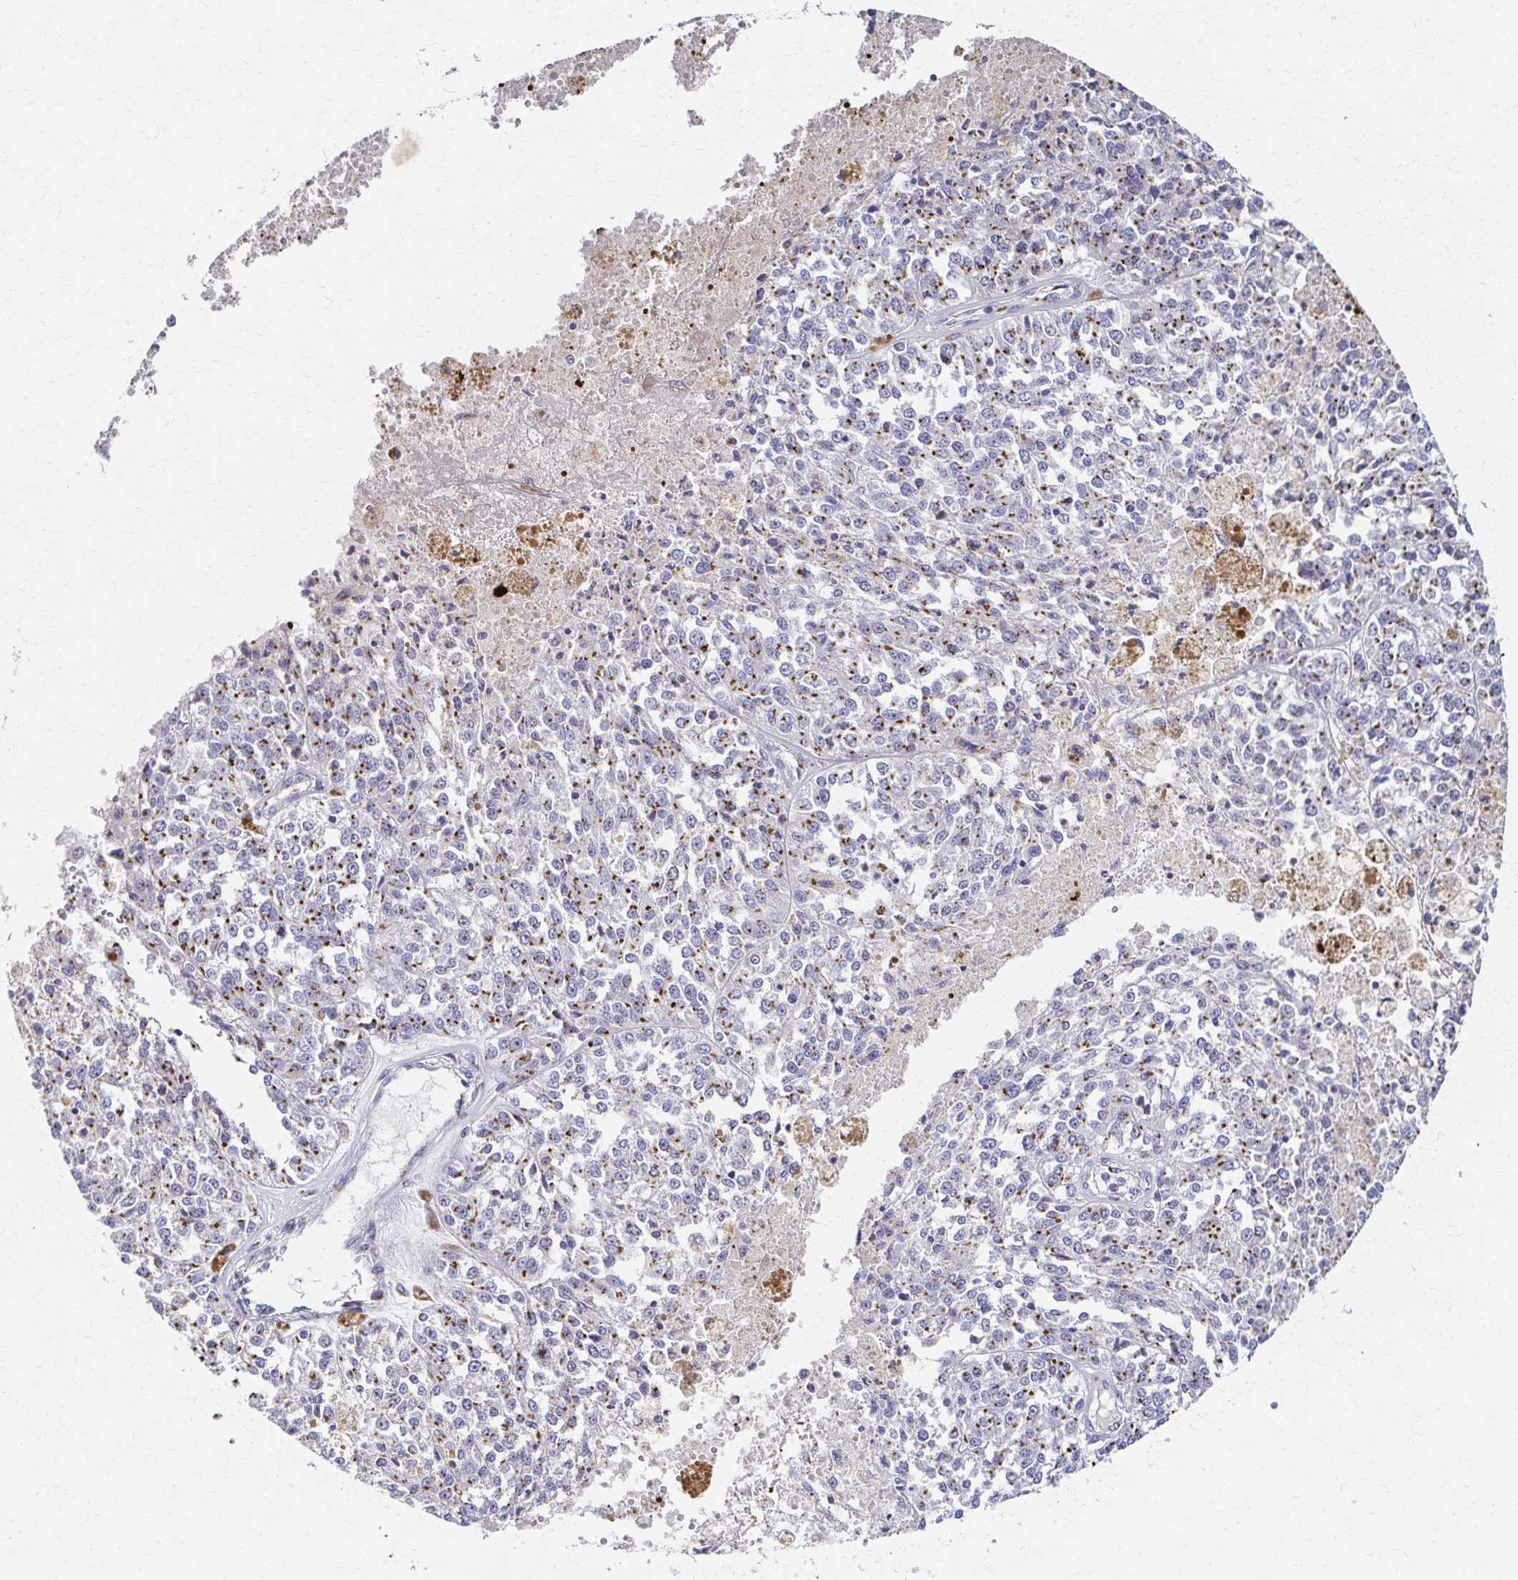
{"staining": {"intensity": "moderate", "quantity": "25%-75%", "location": "cytoplasmic/membranous"}, "tissue": "melanoma", "cell_type": "Tumor cells", "image_type": "cancer", "snomed": [{"axis": "morphology", "description": "Malignant melanoma, Metastatic site"}, {"axis": "topography", "description": "Lymph node"}], "caption": "Brown immunohistochemical staining in human melanoma demonstrates moderate cytoplasmic/membranous staining in about 25%-75% of tumor cells. (DAB (3,3'-diaminobenzidine) IHC with brightfield microscopy, high magnification).", "gene": "TM9SF1", "patient": {"sex": "female", "age": 64}}